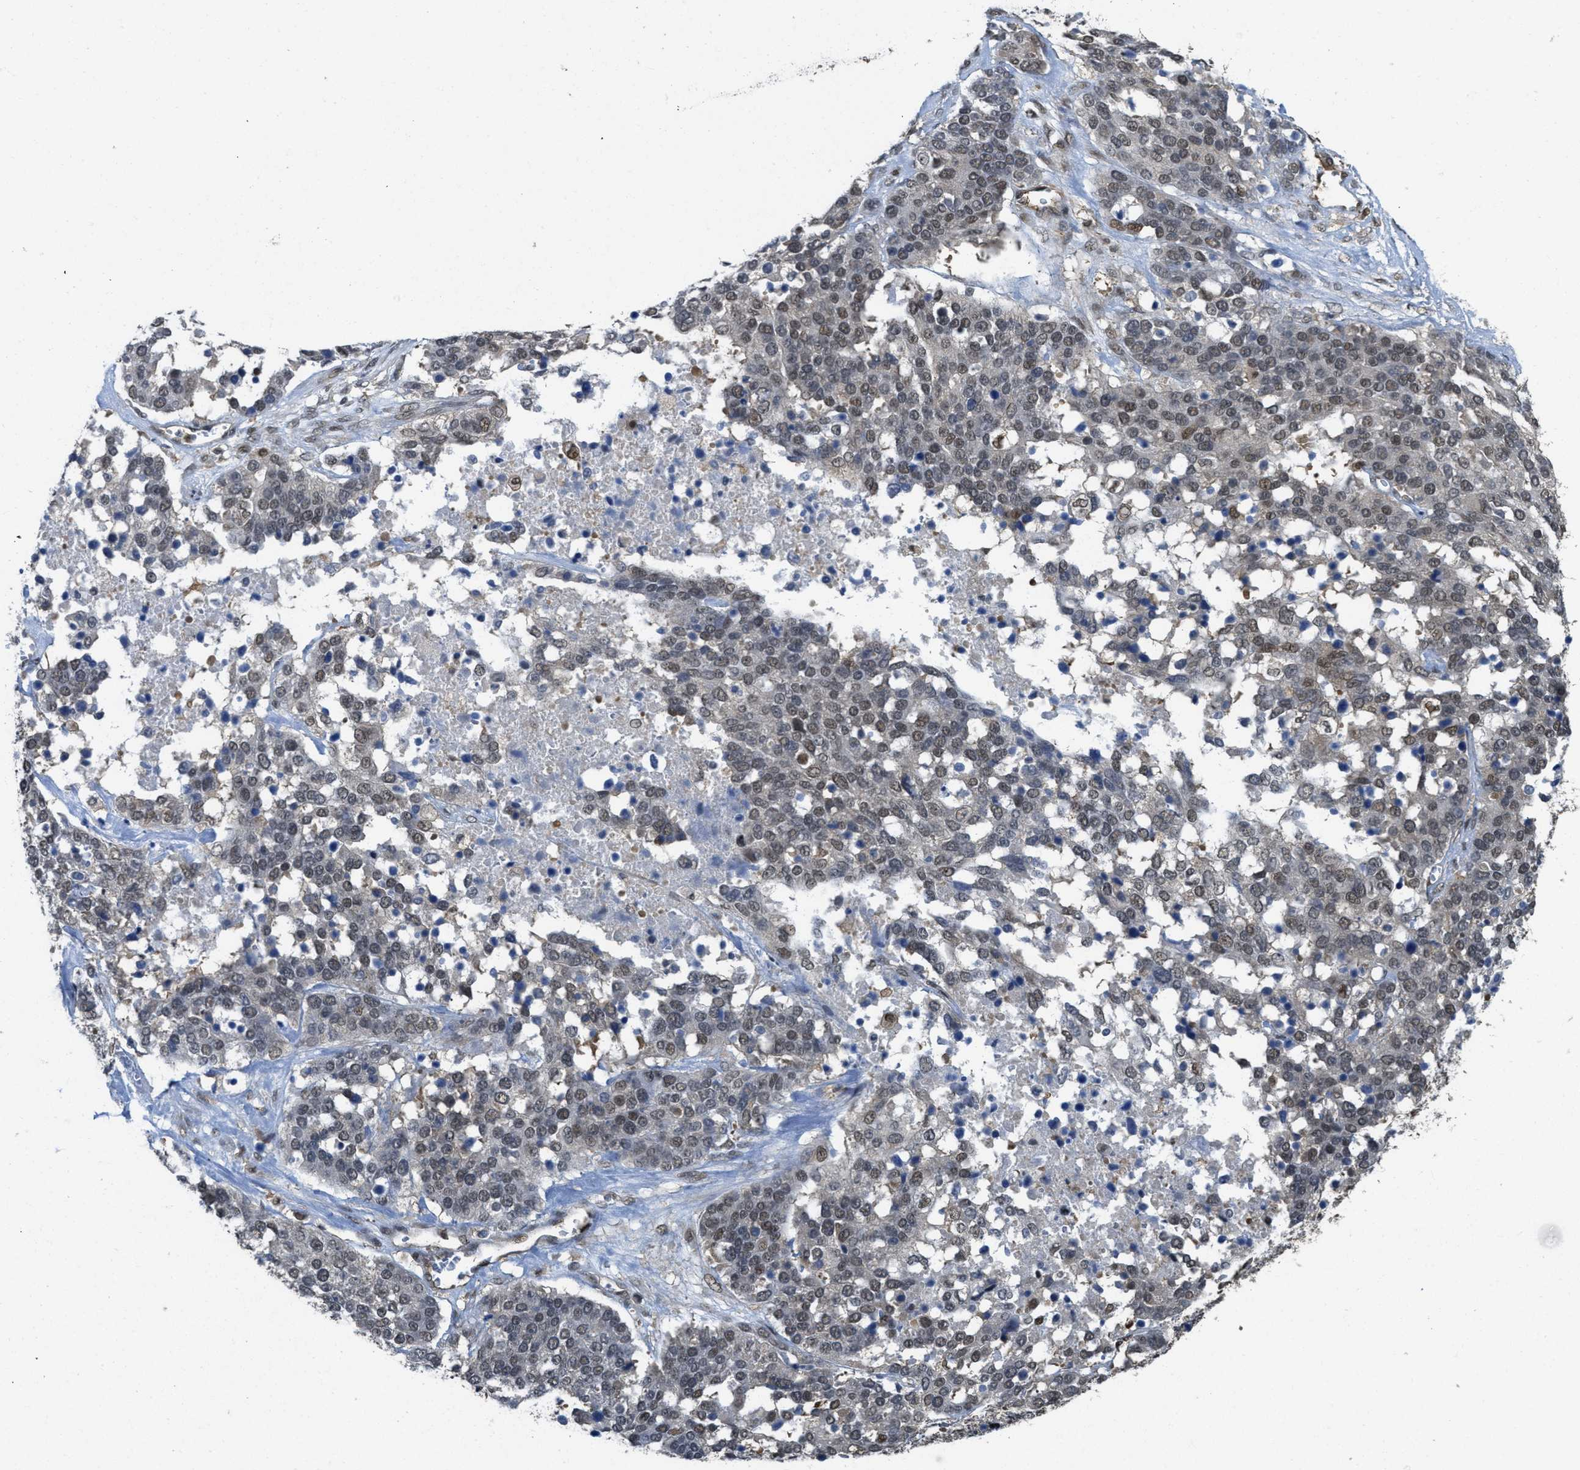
{"staining": {"intensity": "moderate", "quantity": ">75%", "location": "nuclear"}, "tissue": "ovarian cancer", "cell_type": "Tumor cells", "image_type": "cancer", "snomed": [{"axis": "morphology", "description": "Cystadenocarcinoma, serous, NOS"}, {"axis": "topography", "description": "Ovary"}], "caption": "High-magnification brightfield microscopy of serous cystadenocarcinoma (ovarian) stained with DAB (brown) and counterstained with hematoxylin (blue). tumor cells exhibit moderate nuclear staining is seen in about>75% of cells.", "gene": "PSMC5", "patient": {"sex": "female", "age": 44}}